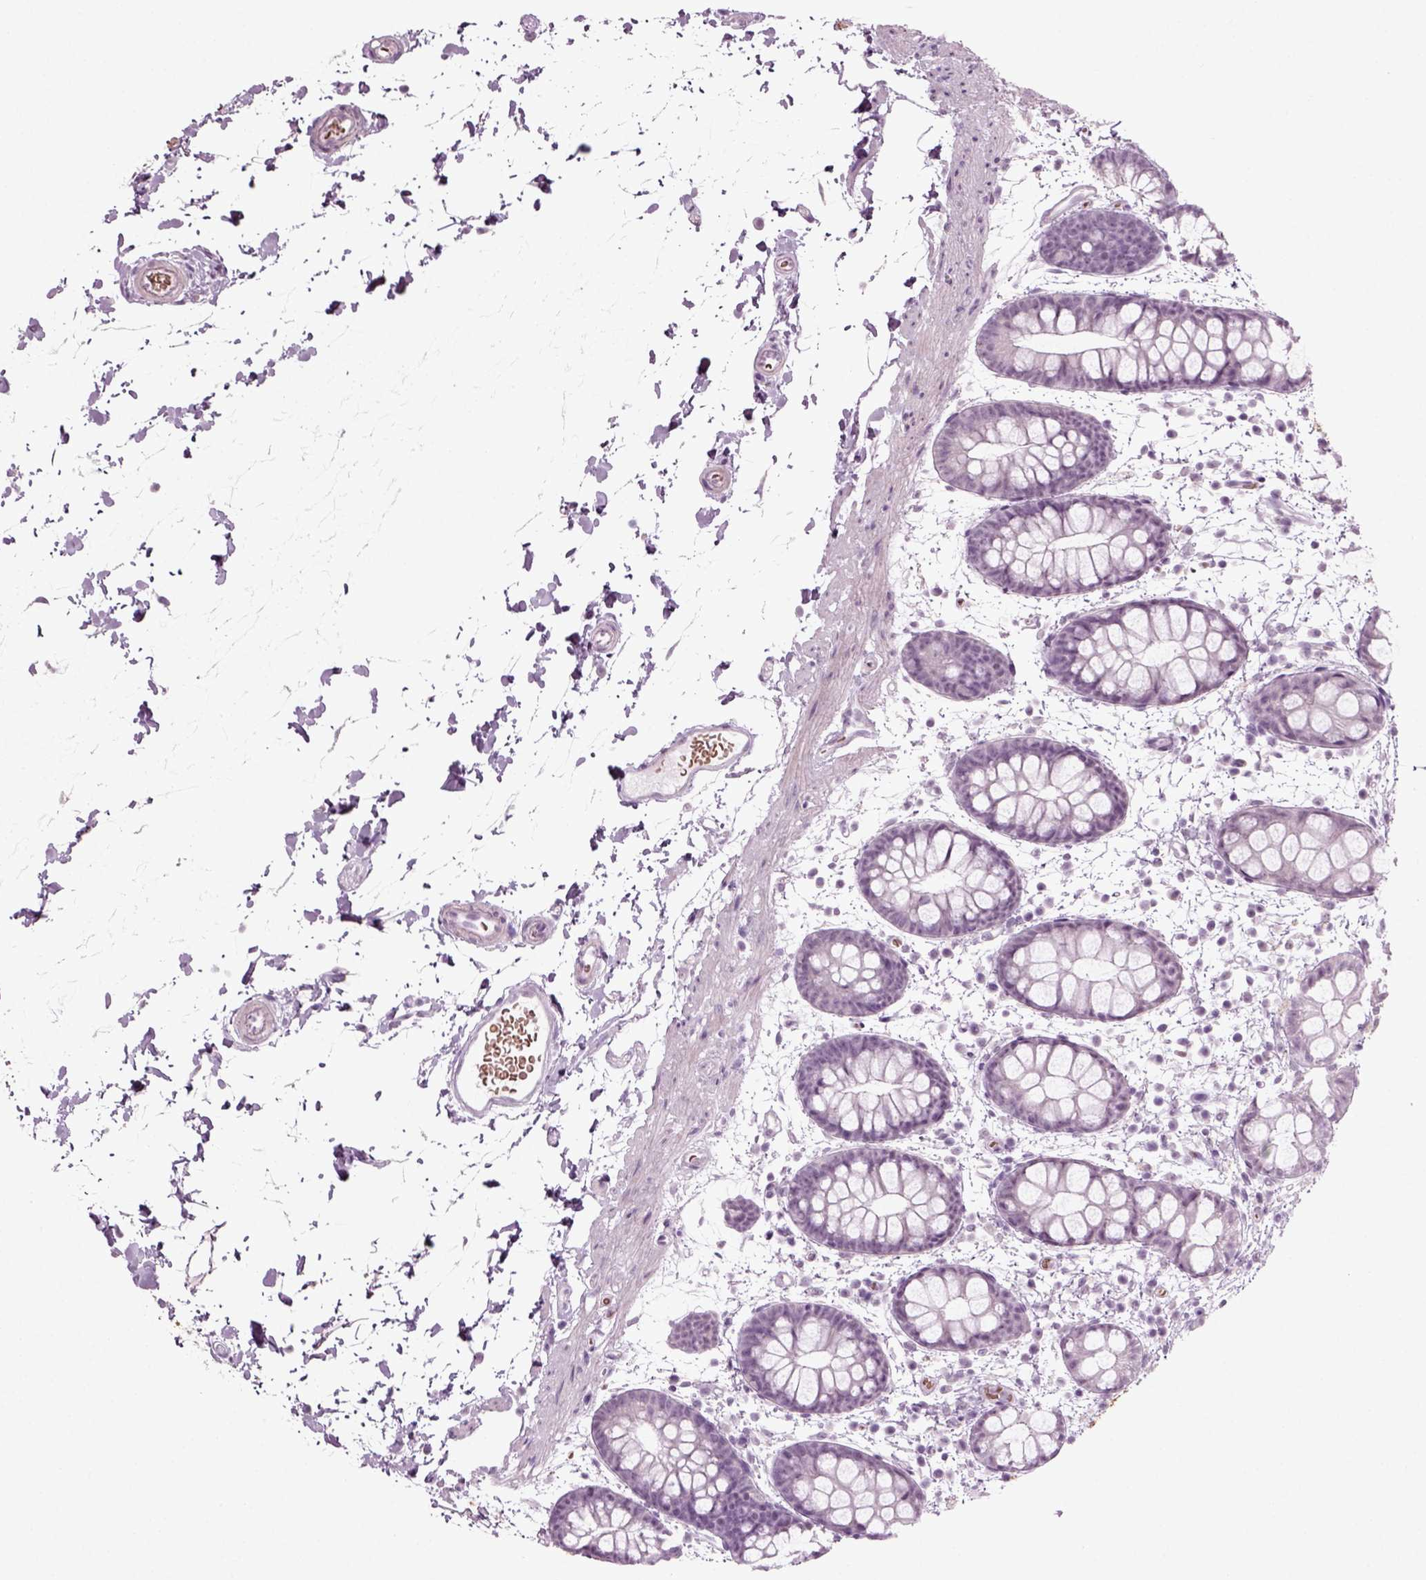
{"staining": {"intensity": "negative", "quantity": "none", "location": "none"}, "tissue": "rectum", "cell_type": "Glandular cells", "image_type": "normal", "snomed": [{"axis": "morphology", "description": "Normal tissue, NOS"}, {"axis": "topography", "description": "Rectum"}], "caption": "This is a photomicrograph of immunohistochemistry (IHC) staining of benign rectum, which shows no expression in glandular cells.", "gene": "ZC2HC1C", "patient": {"sex": "male", "age": 57}}